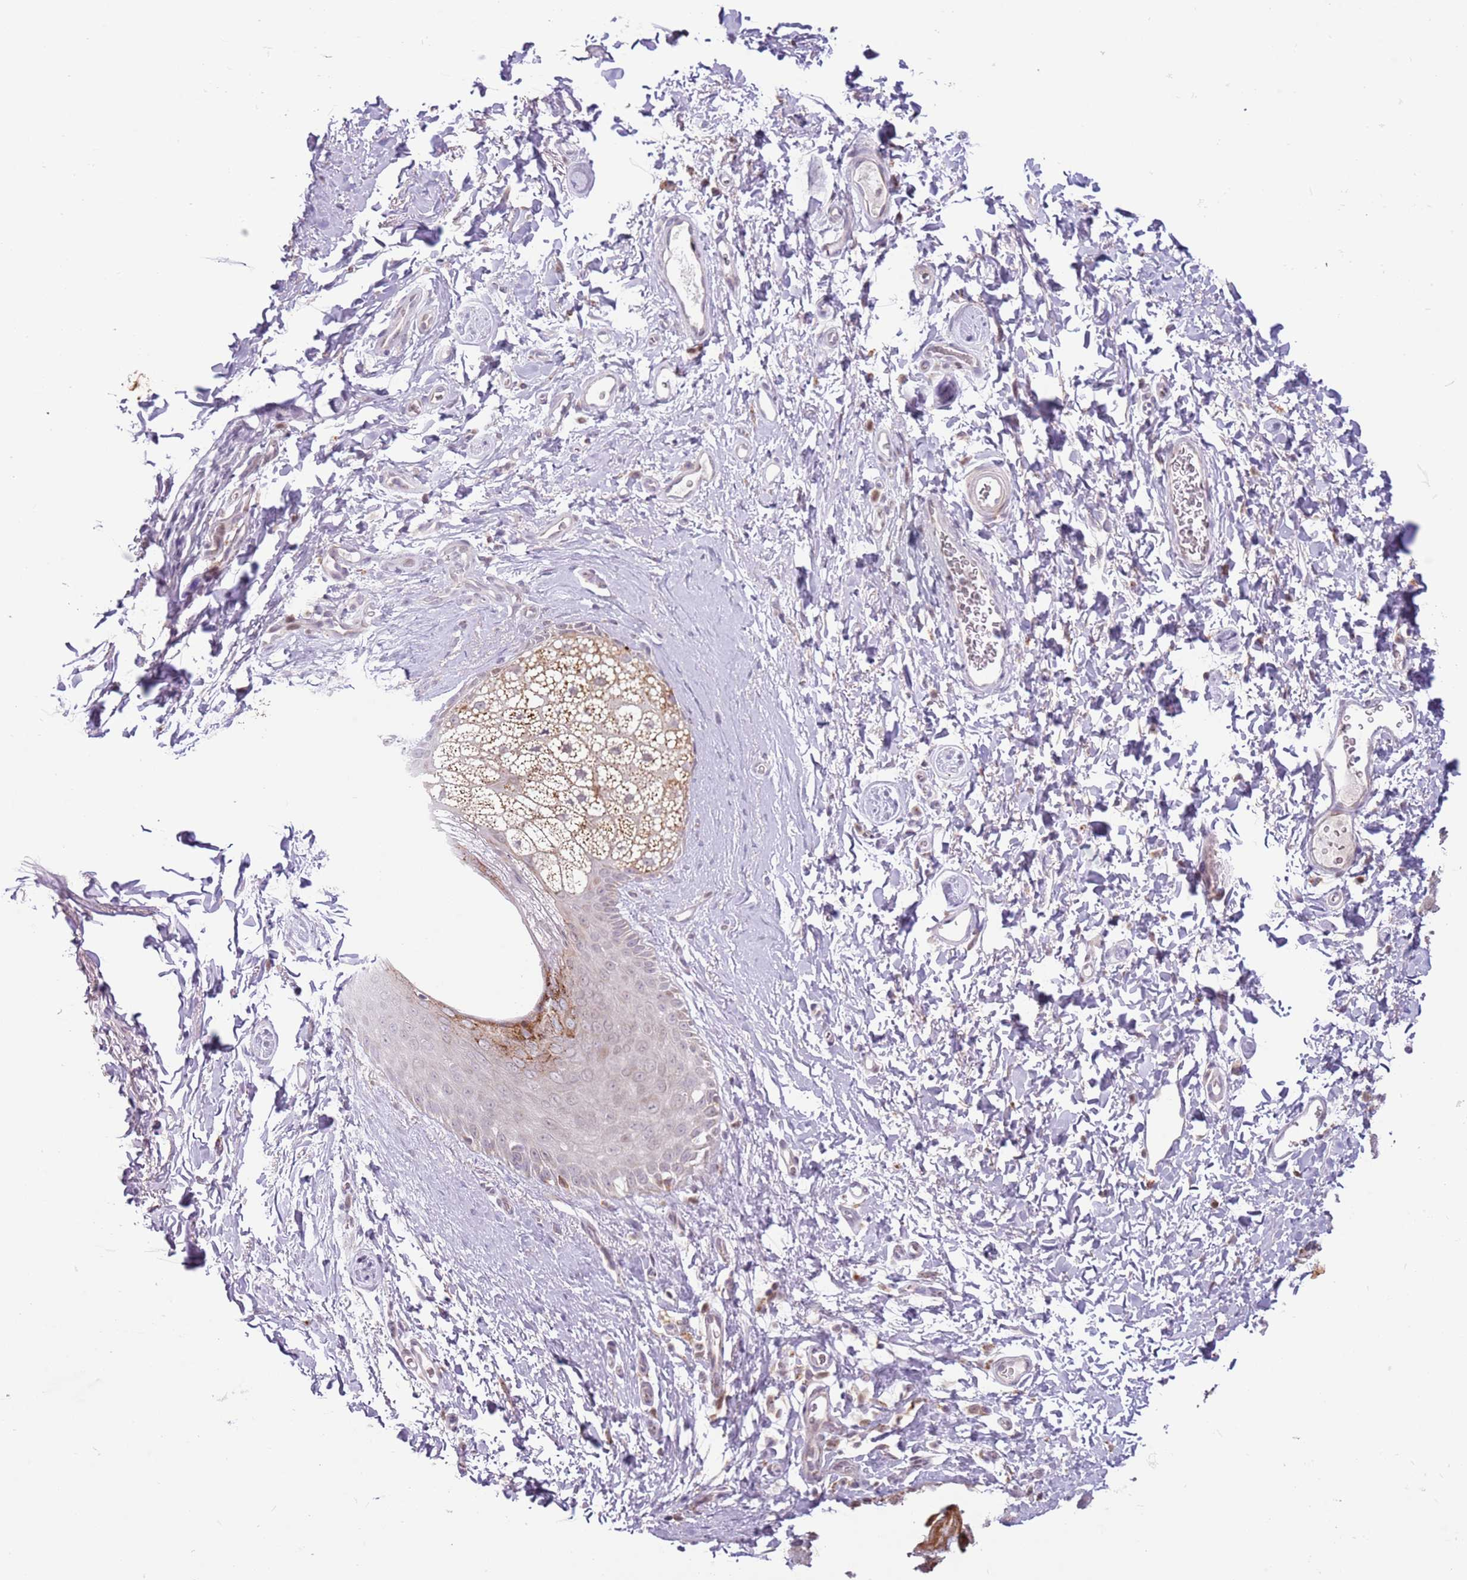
{"staining": {"intensity": "moderate", "quantity": "<25%", "location": "cytoplasmic/membranous,nuclear"}, "tissue": "skin", "cell_type": "Epidermal cells", "image_type": "normal", "snomed": [{"axis": "morphology", "description": "Normal tissue, NOS"}, {"axis": "topography", "description": "Anal"}], "caption": "The image exhibits a brown stain indicating the presence of a protein in the cytoplasmic/membranous,nuclear of epidermal cells in skin.", "gene": "MLLT11", "patient": {"sex": "male", "age": 44}}